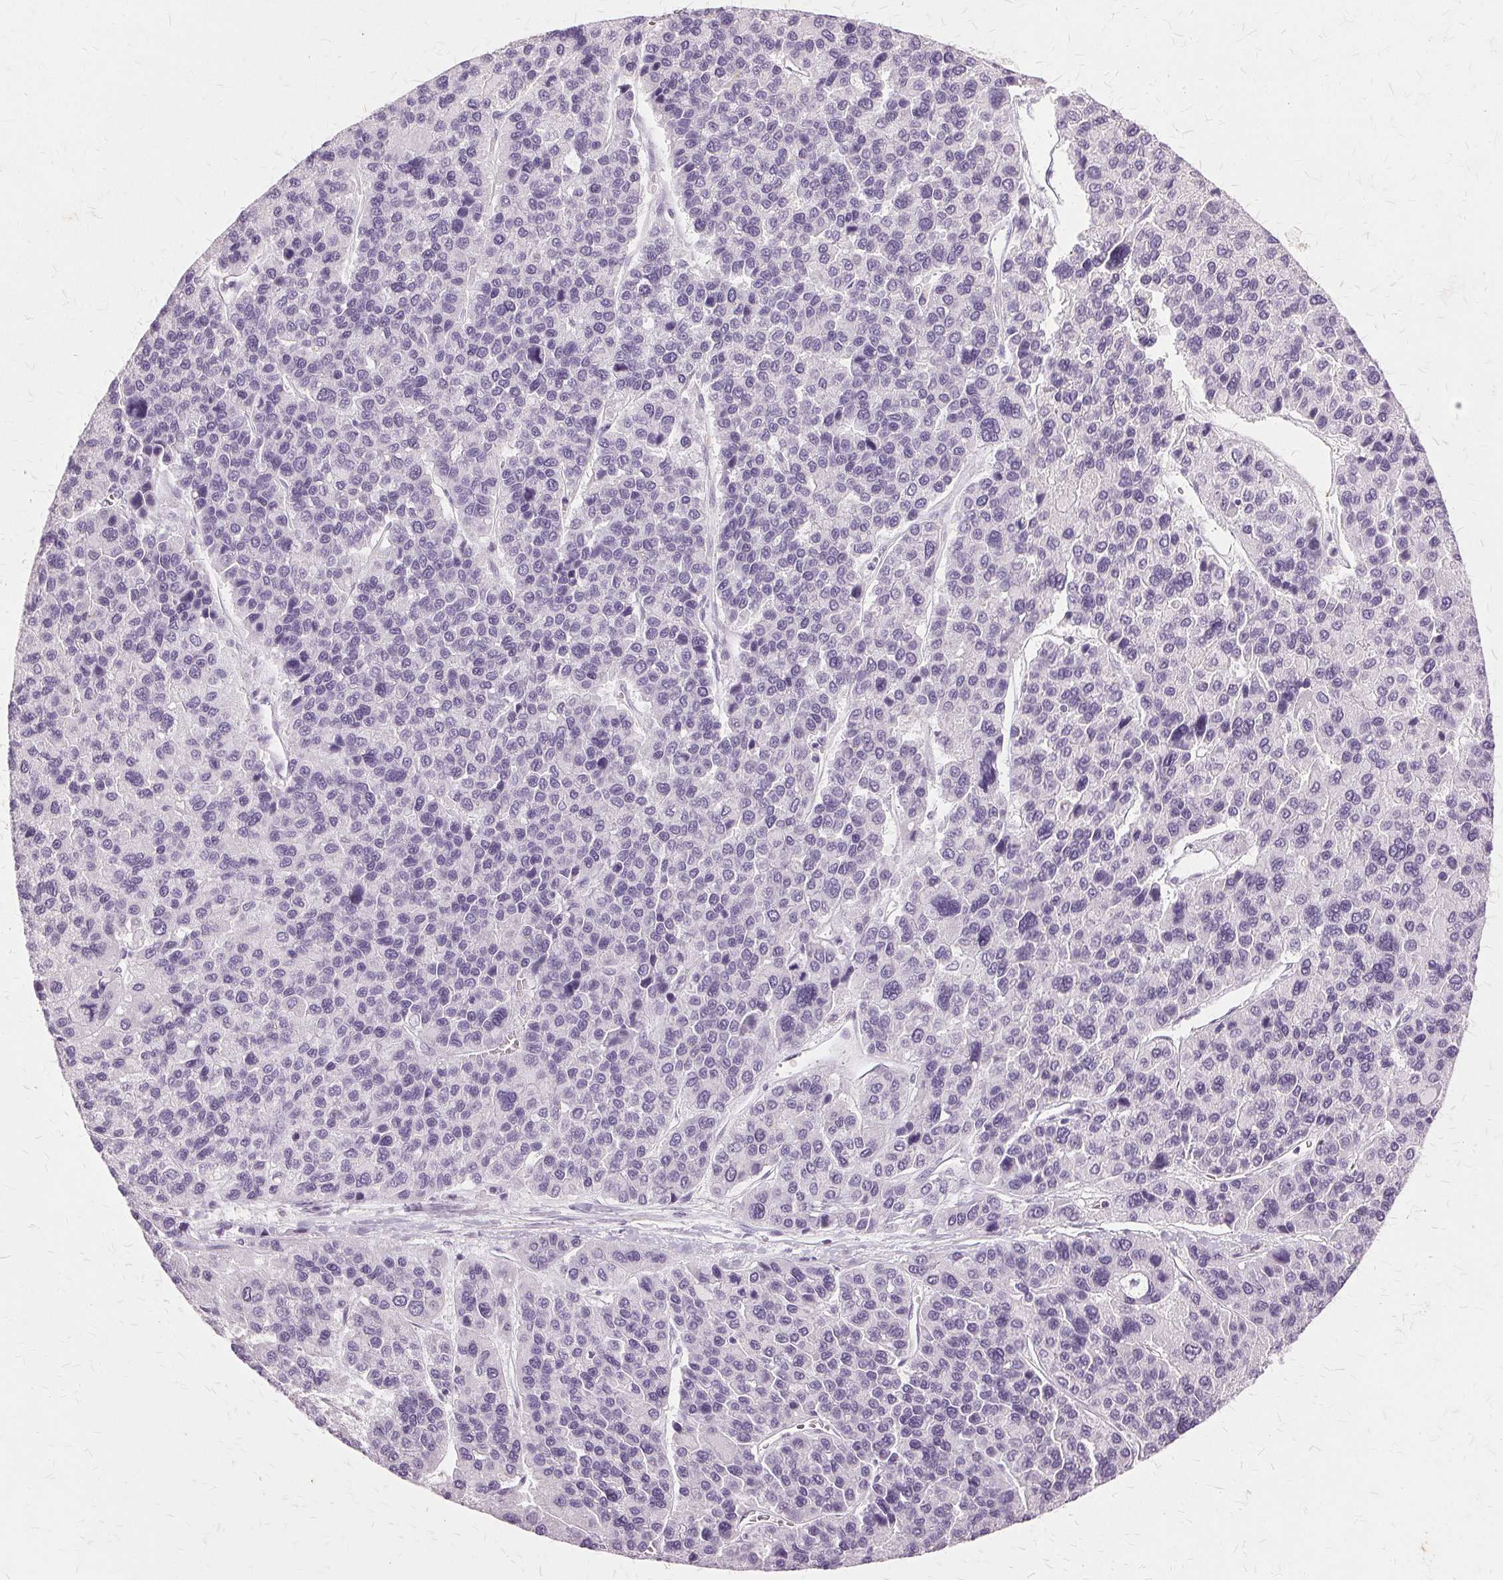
{"staining": {"intensity": "negative", "quantity": "none", "location": "none"}, "tissue": "liver cancer", "cell_type": "Tumor cells", "image_type": "cancer", "snomed": [{"axis": "morphology", "description": "Carcinoma, Hepatocellular, NOS"}, {"axis": "topography", "description": "Liver"}], "caption": "The IHC photomicrograph has no significant staining in tumor cells of liver cancer (hepatocellular carcinoma) tissue. (DAB IHC, high magnification).", "gene": "SLC45A3", "patient": {"sex": "female", "age": 41}}